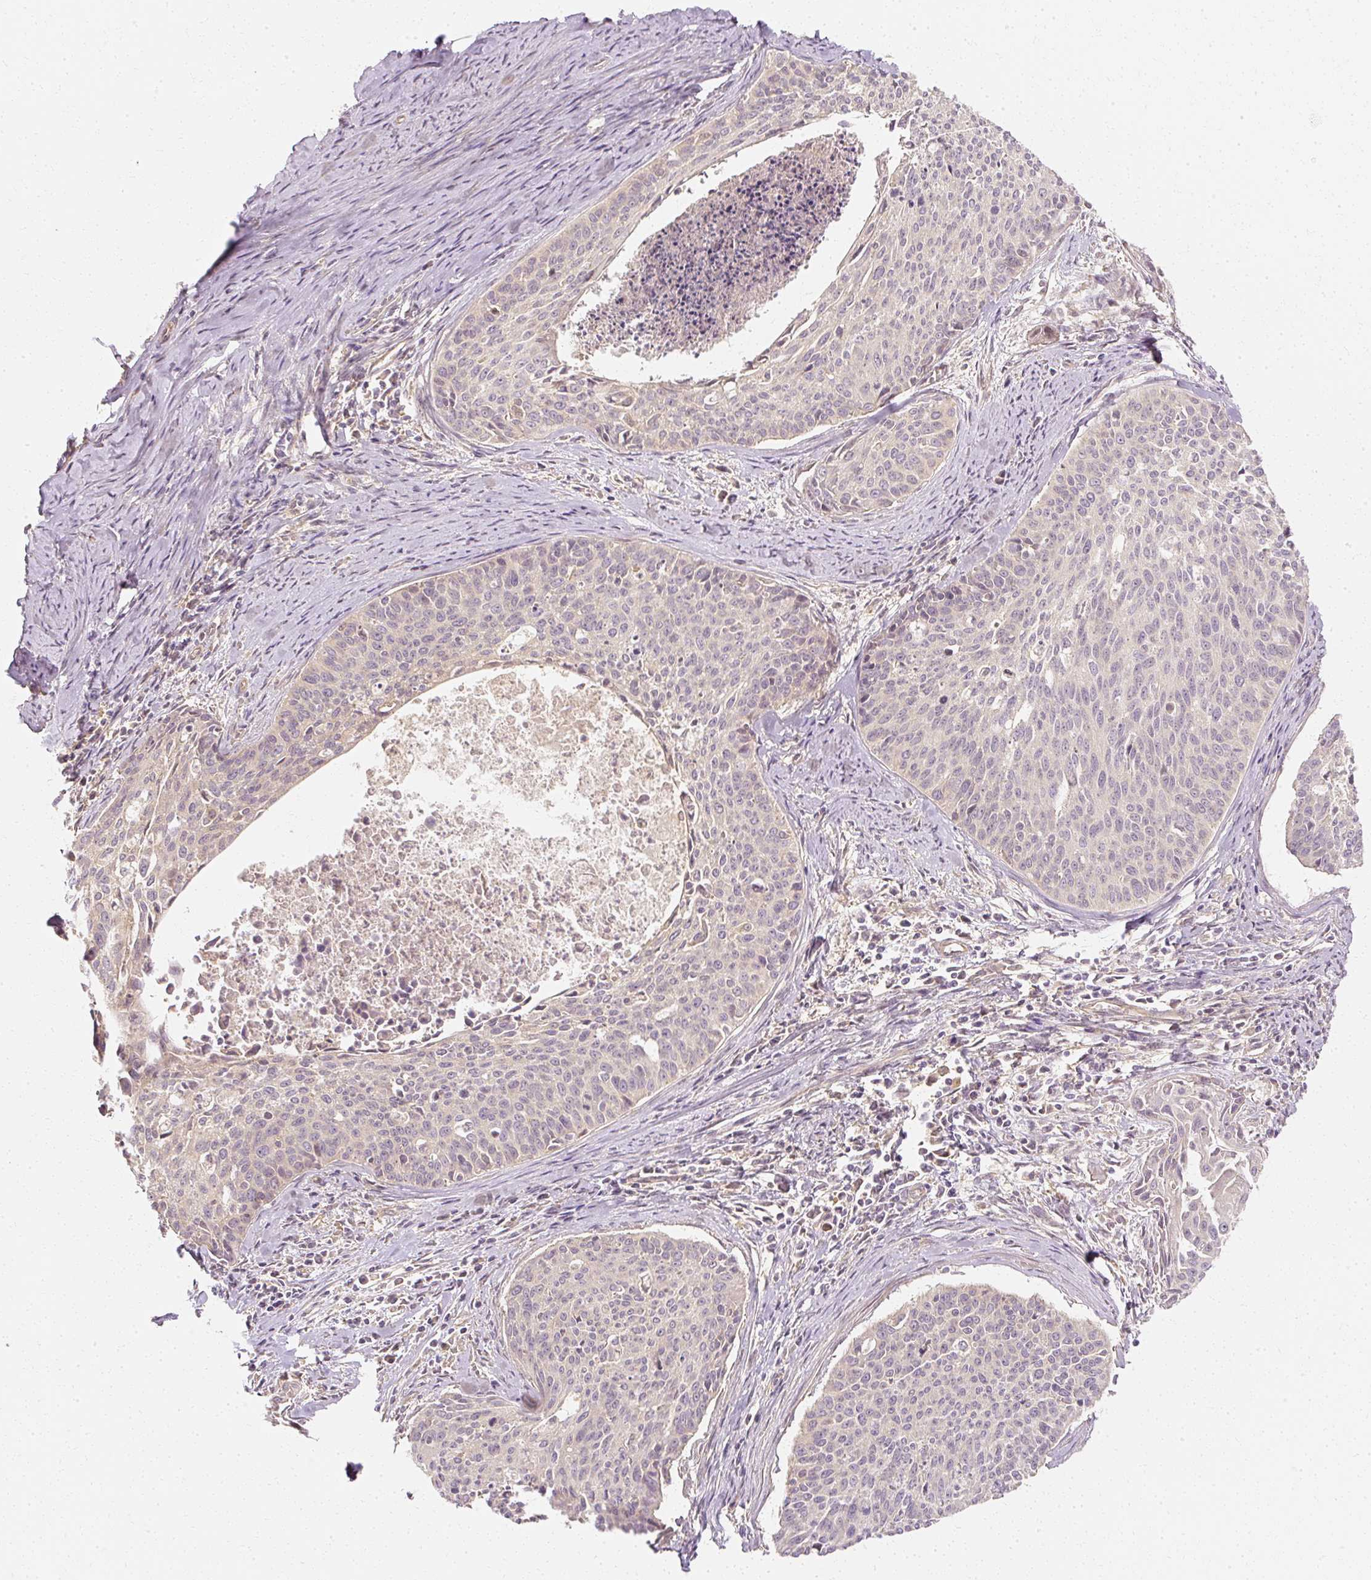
{"staining": {"intensity": "negative", "quantity": "none", "location": "none"}, "tissue": "cervical cancer", "cell_type": "Tumor cells", "image_type": "cancer", "snomed": [{"axis": "morphology", "description": "Squamous cell carcinoma, NOS"}, {"axis": "topography", "description": "Cervix"}], "caption": "There is no significant expression in tumor cells of squamous cell carcinoma (cervical).", "gene": "GNAQ", "patient": {"sex": "female", "age": 55}}